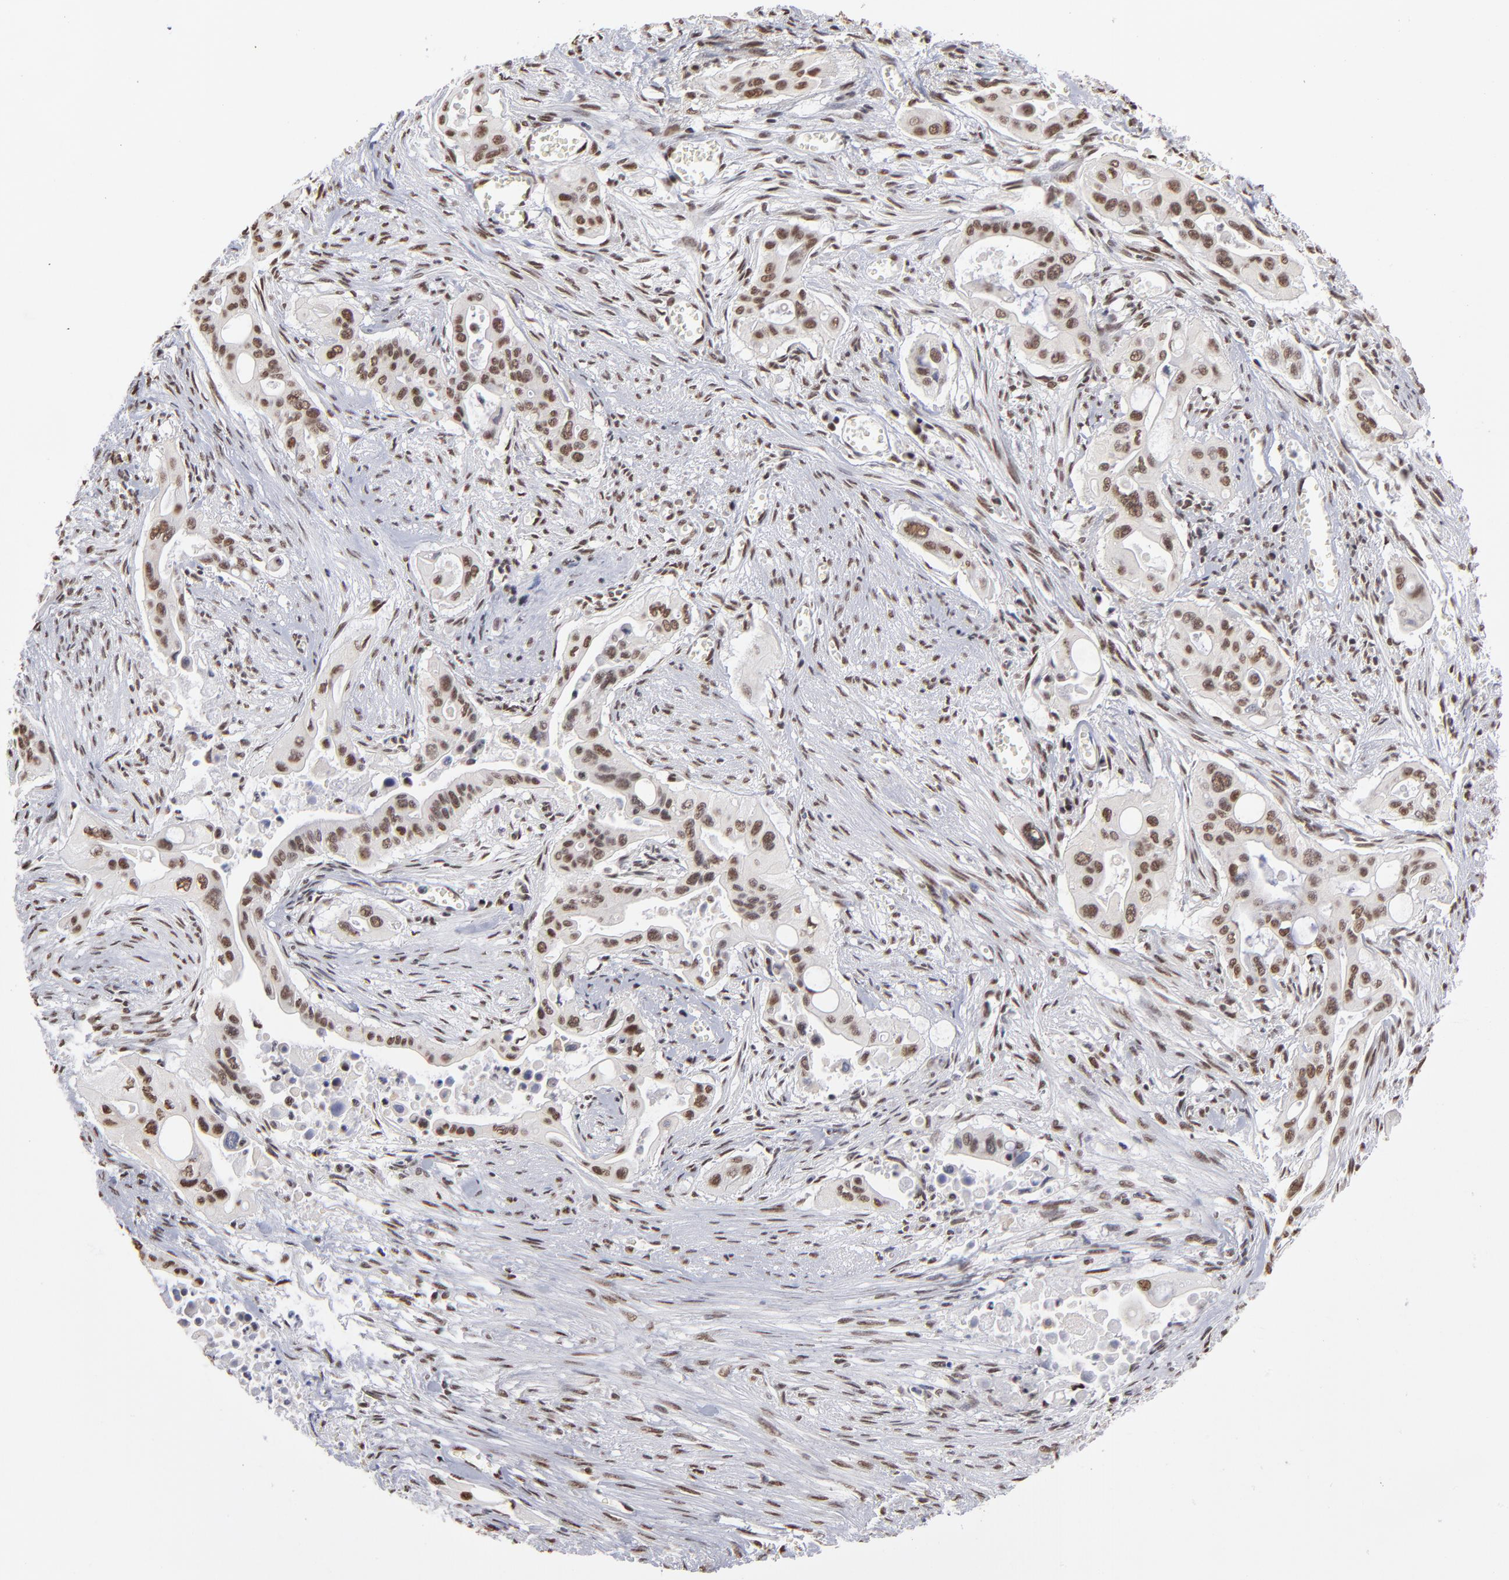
{"staining": {"intensity": "strong", "quantity": ">75%", "location": "nuclear"}, "tissue": "pancreatic cancer", "cell_type": "Tumor cells", "image_type": "cancer", "snomed": [{"axis": "morphology", "description": "Adenocarcinoma, NOS"}, {"axis": "topography", "description": "Pancreas"}], "caption": "A brown stain highlights strong nuclear staining of a protein in human pancreatic cancer (adenocarcinoma) tumor cells. (DAB (3,3'-diaminobenzidine) = brown stain, brightfield microscopy at high magnification).", "gene": "ZNF3", "patient": {"sex": "male", "age": 77}}